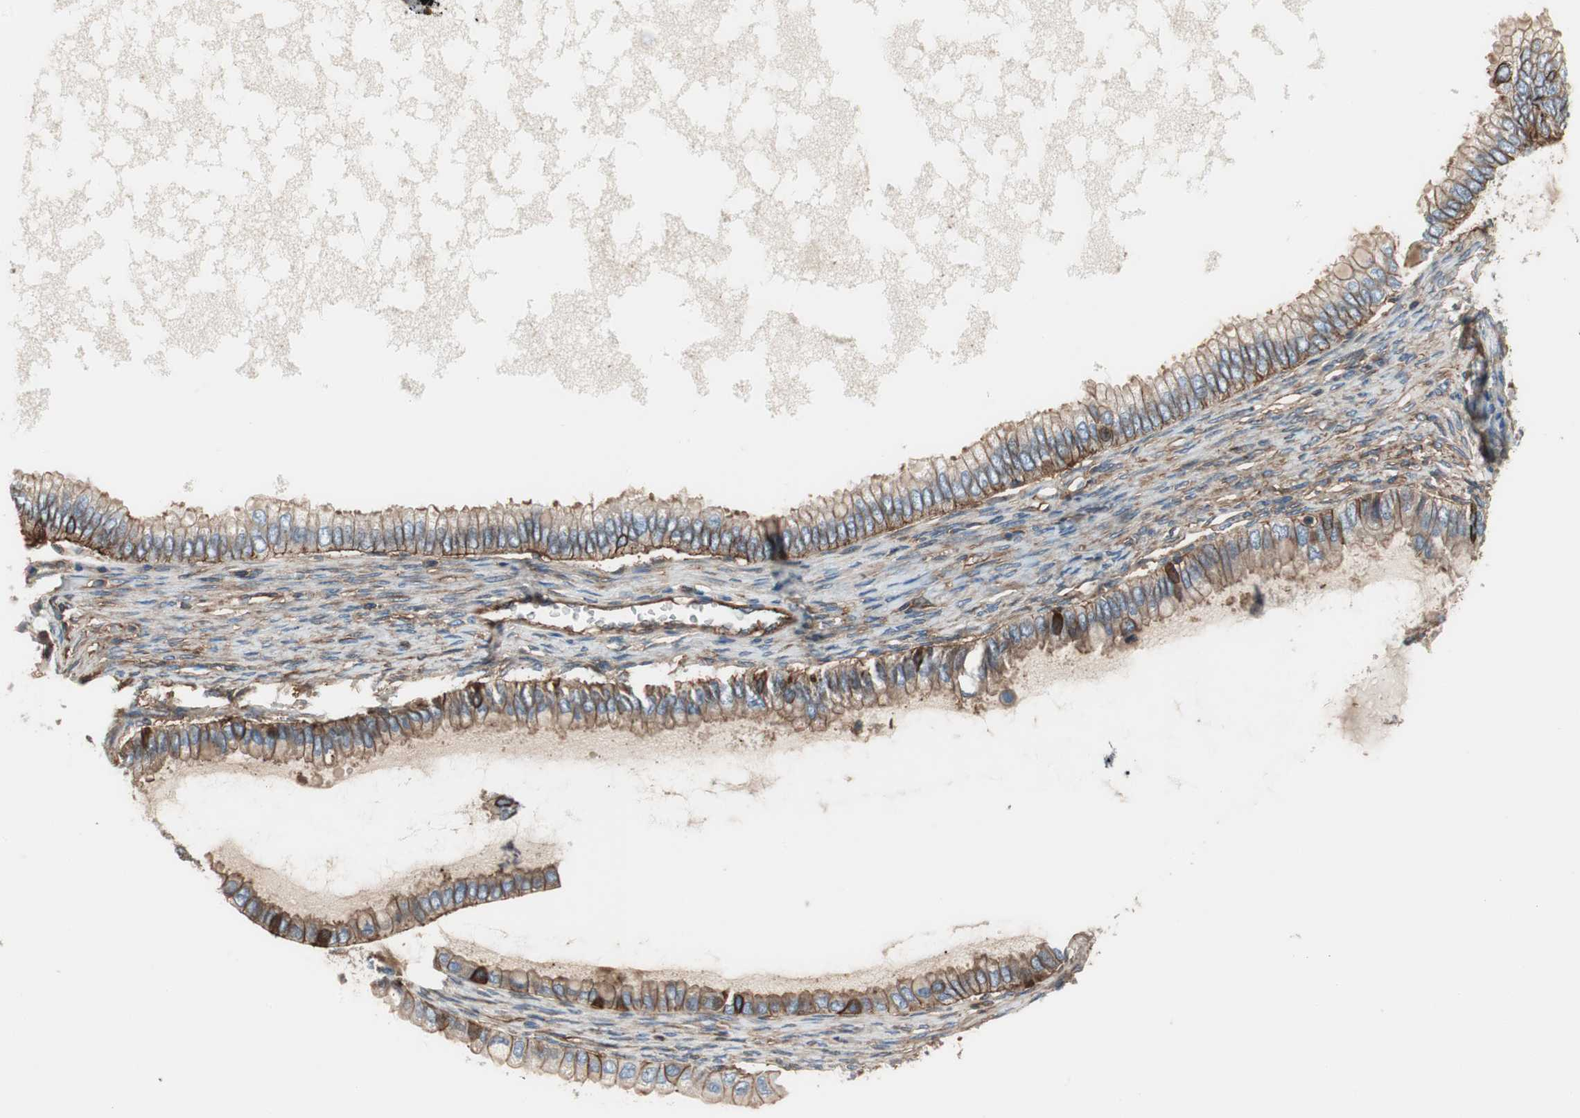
{"staining": {"intensity": "moderate", "quantity": ">75%", "location": "cytoplasmic/membranous"}, "tissue": "ovarian cancer", "cell_type": "Tumor cells", "image_type": "cancer", "snomed": [{"axis": "morphology", "description": "Cystadenocarcinoma, mucinous, NOS"}, {"axis": "topography", "description": "Ovary"}], "caption": "The photomicrograph displays immunohistochemical staining of mucinous cystadenocarcinoma (ovarian). There is moderate cytoplasmic/membranous staining is appreciated in approximately >75% of tumor cells.", "gene": "IL1RL1", "patient": {"sex": "female", "age": 80}}